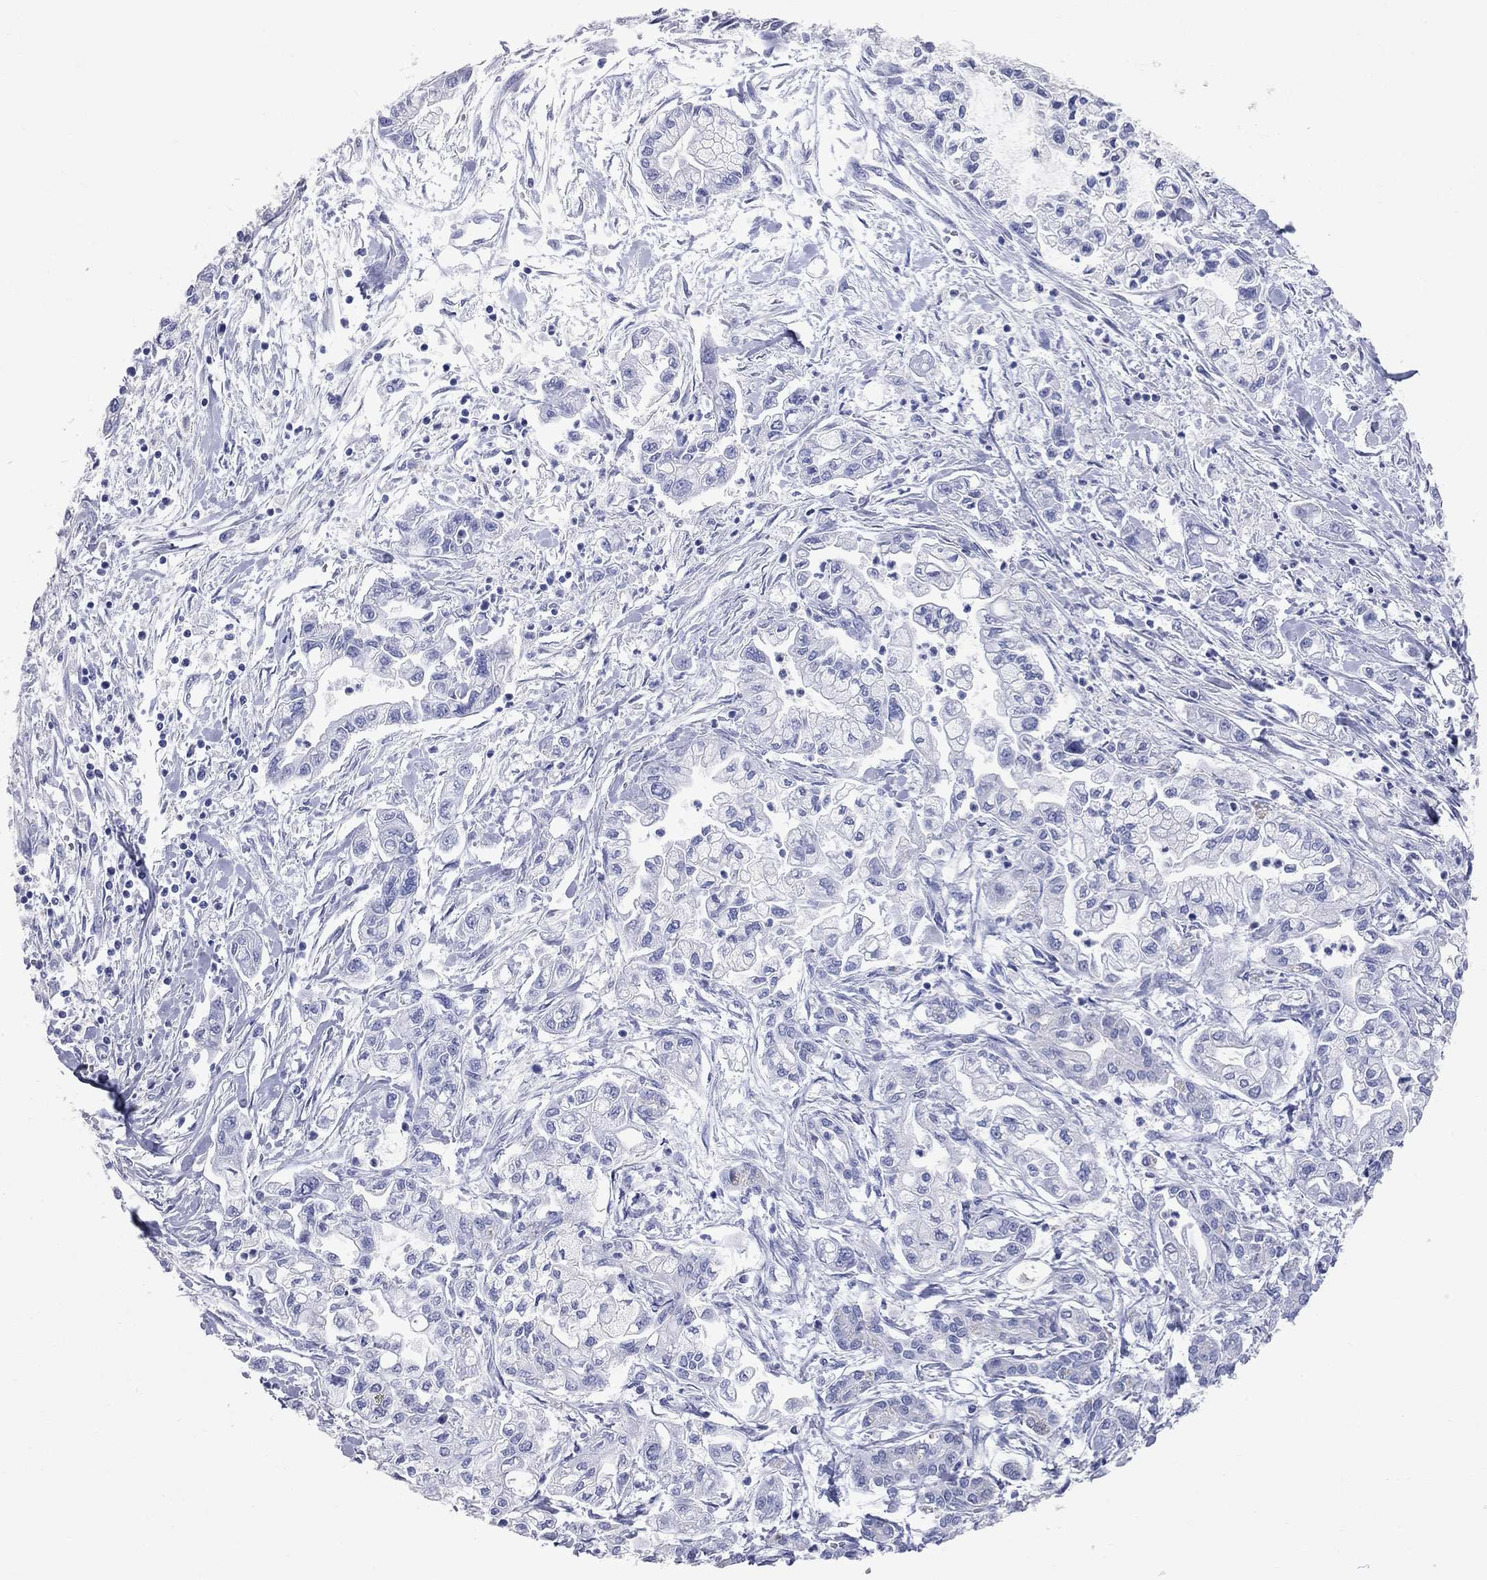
{"staining": {"intensity": "negative", "quantity": "none", "location": "none"}, "tissue": "pancreatic cancer", "cell_type": "Tumor cells", "image_type": "cancer", "snomed": [{"axis": "morphology", "description": "Adenocarcinoma, NOS"}, {"axis": "topography", "description": "Pancreas"}], "caption": "This histopathology image is of pancreatic adenocarcinoma stained with IHC to label a protein in brown with the nuclei are counter-stained blue. There is no staining in tumor cells.", "gene": "AOX1", "patient": {"sex": "male", "age": 54}}